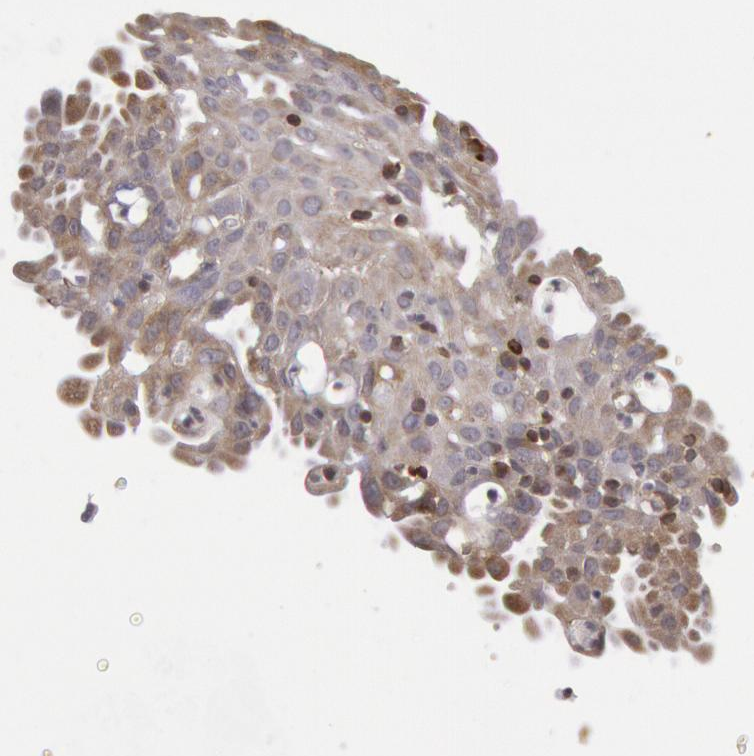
{"staining": {"intensity": "moderate", "quantity": ">75%", "location": "cytoplasmic/membranous"}, "tissue": "cervical cancer", "cell_type": "Tumor cells", "image_type": "cancer", "snomed": [{"axis": "morphology", "description": "Normal tissue, NOS"}, {"axis": "morphology", "description": "Squamous cell carcinoma, NOS"}, {"axis": "topography", "description": "Cervix"}], "caption": "This is a histology image of IHC staining of cervical squamous cell carcinoma, which shows moderate staining in the cytoplasmic/membranous of tumor cells.", "gene": "TAP2", "patient": {"sex": "female", "age": 45}}